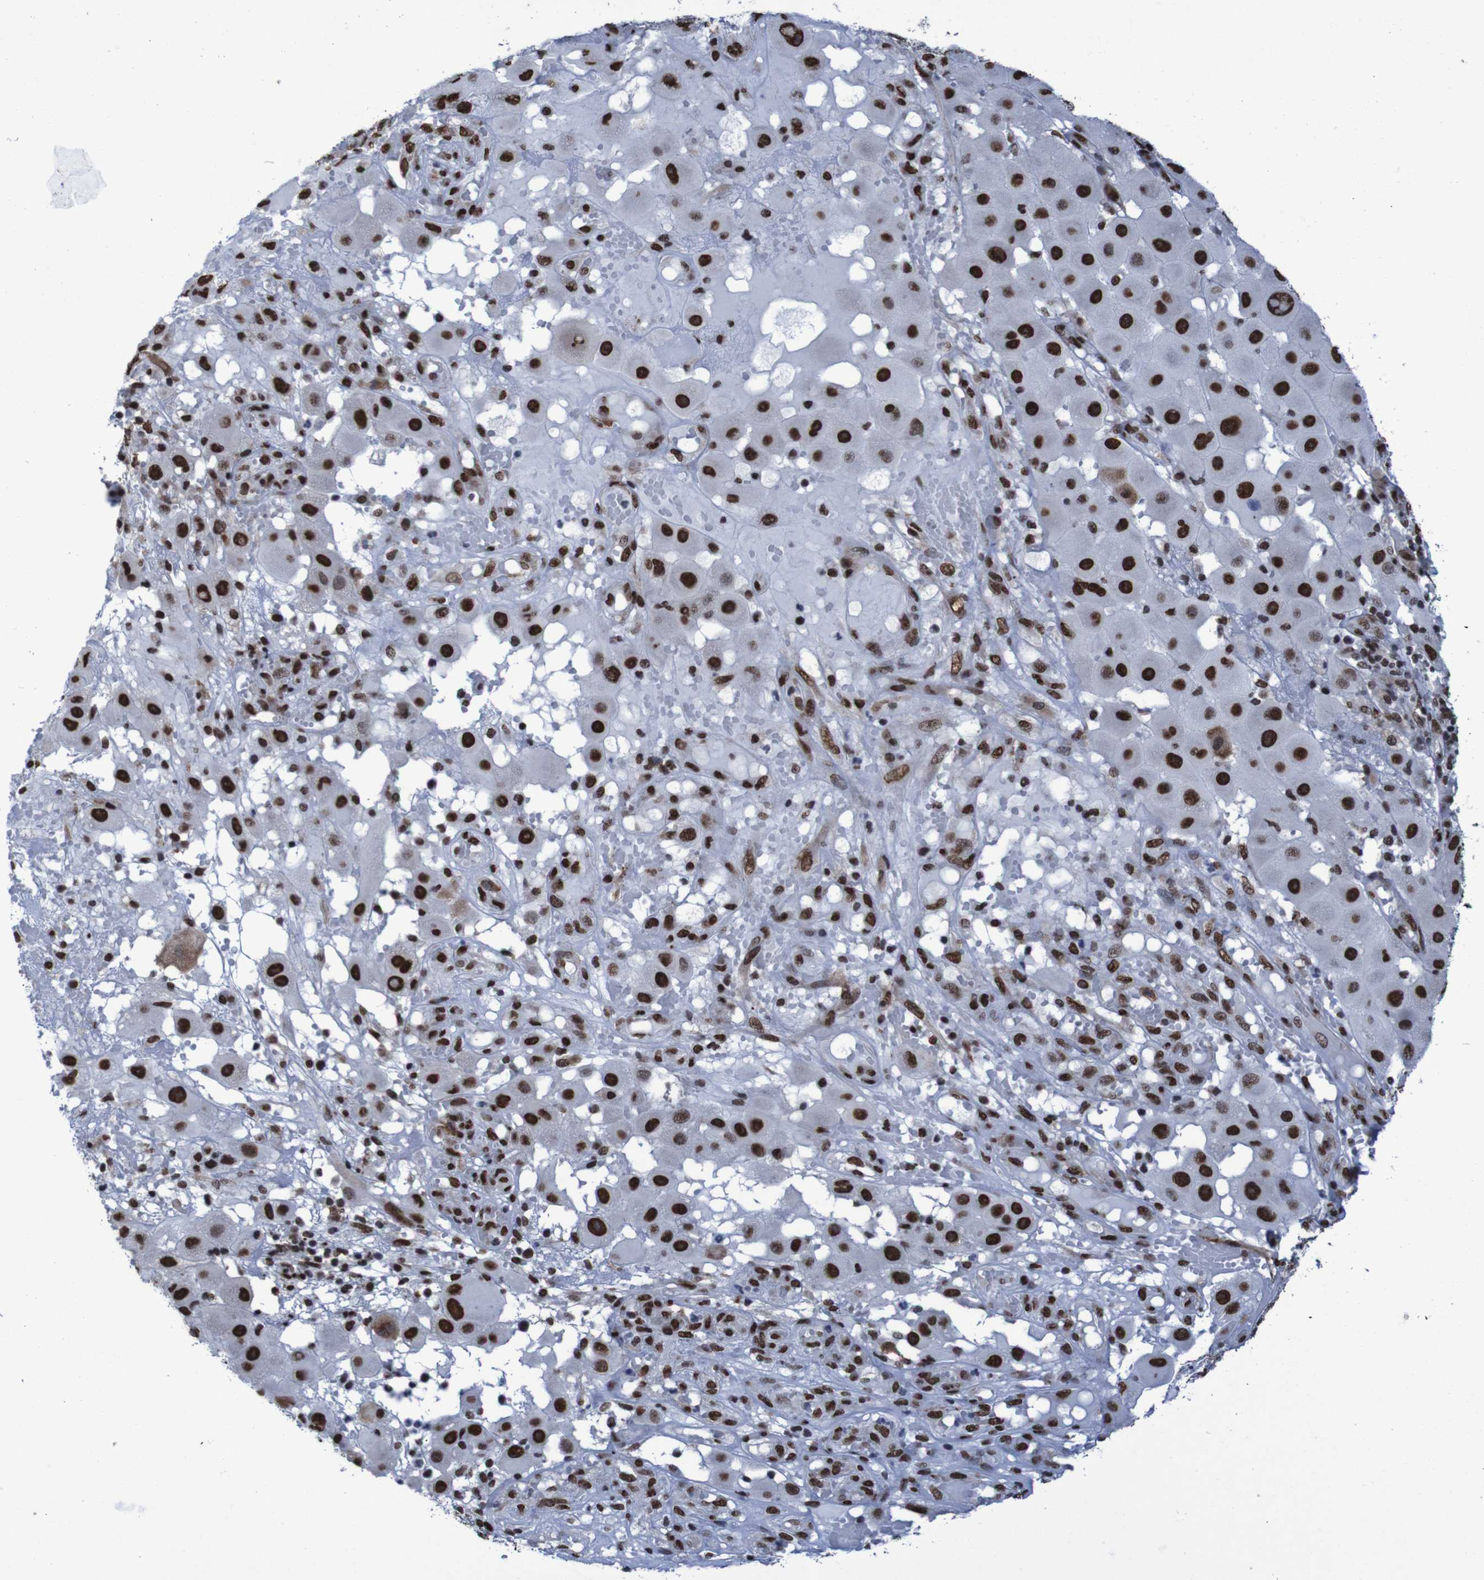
{"staining": {"intensity": "strong", "quantity": ">75%", "location": "nuclear"}, "tissue": "melanoma", "cell_type": "Tumor cells", "image_type": "cancer", "snomed": [{"axis": "morphology", "description": "Malignant melanoma, NOS"}, {"axis": "topography", "description": "Skin"}], "caption": "The micrograph displays staining of melanoma, revealing strong nuclear protein expression (brown color) within tumor cells. (brown staining indicates protein expression, while blue staining denotes nuclei).", "gene": "HNRNPR", "patient": {"sex": "female", "age": 81}}